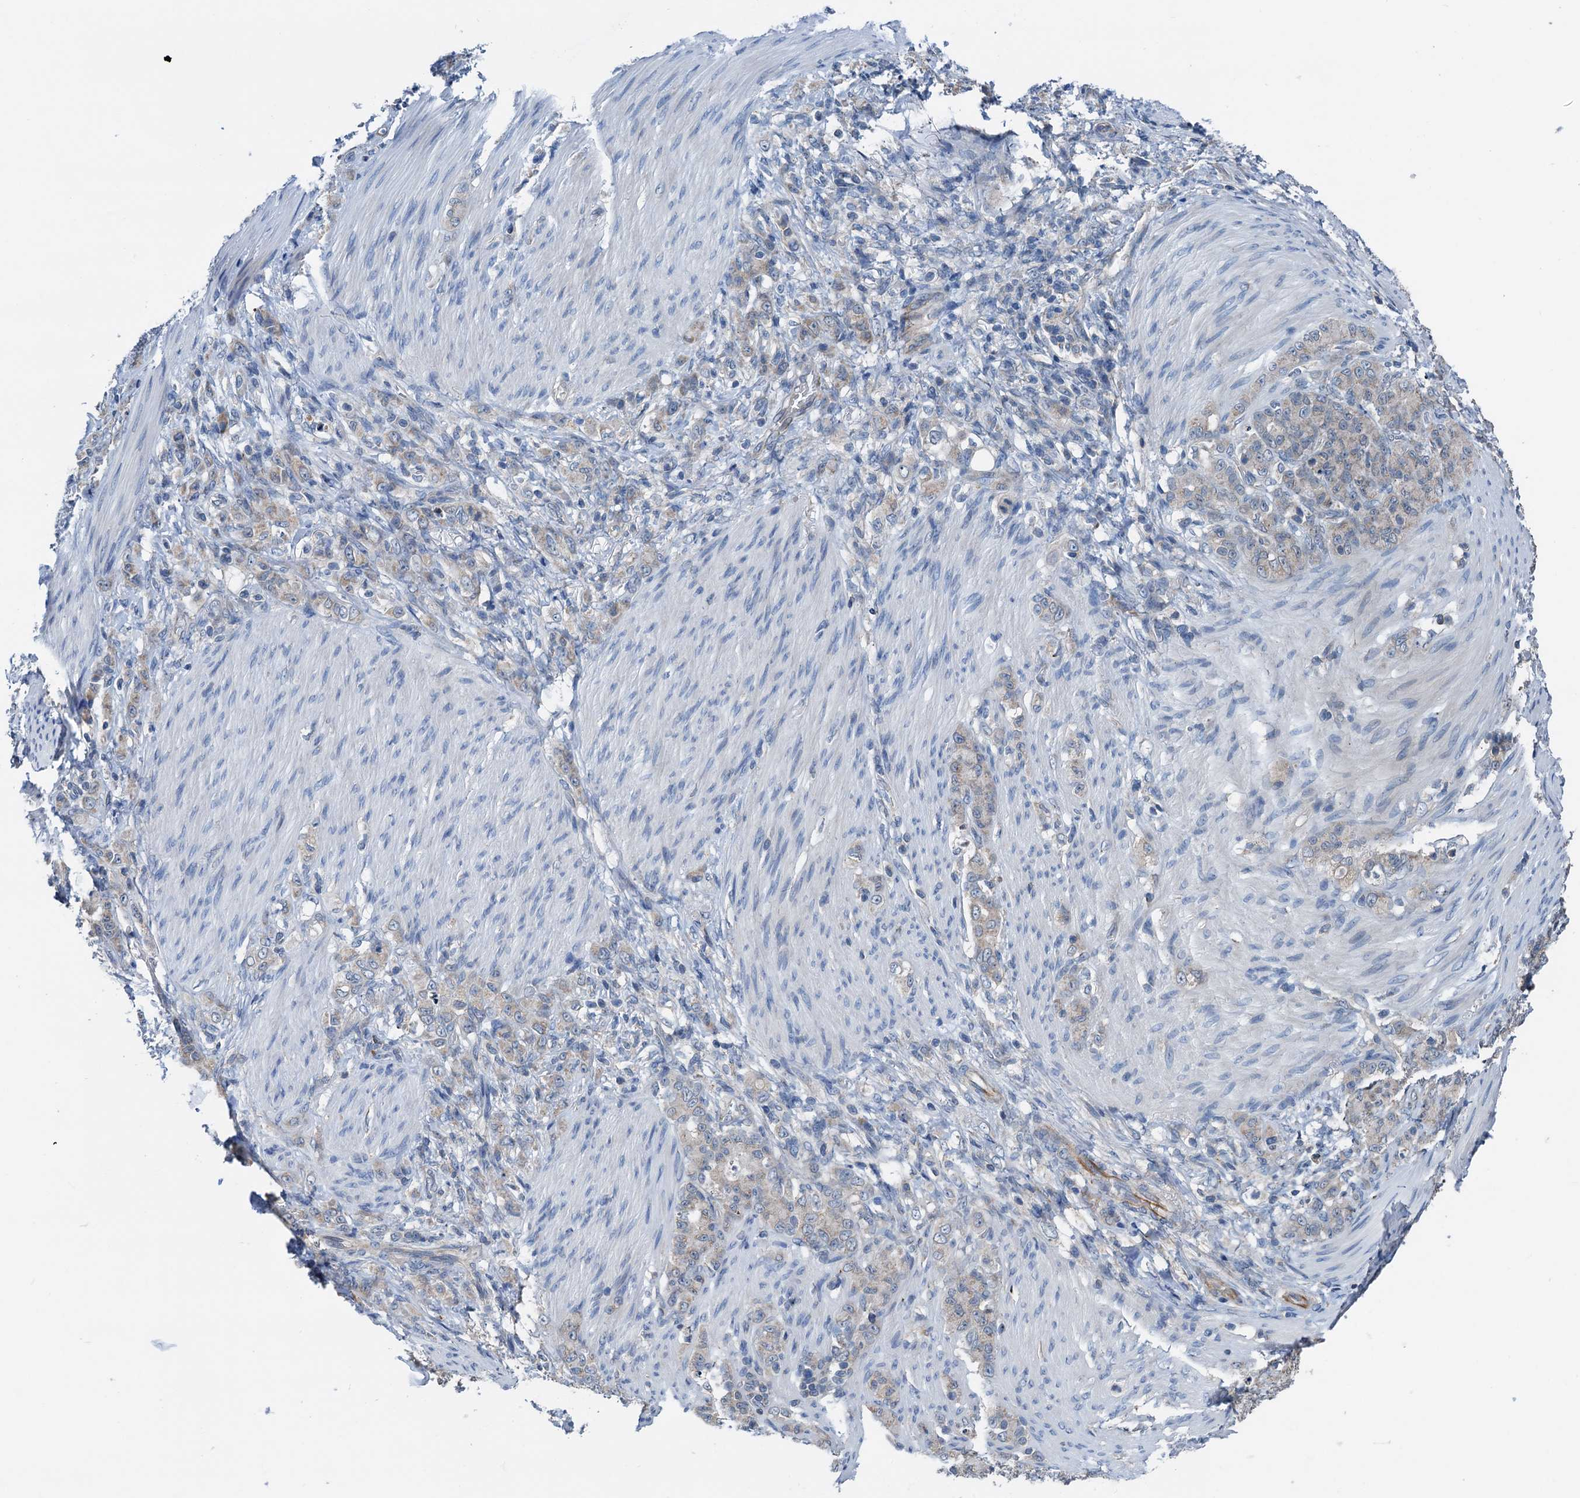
{"staining": {"intensity": "weak", "quantity": "25%-75%", "location": "cytoplasmic/membranous"}, "tissue": "stomach cancer", "cell_type": "Tumor cells", "image_type": "cancer", "snomed": [{"axis": "morphology", "description": "Adenocarcinoma, NOS"}, {"axis": "topography", "description": "Stomach"}], "caption": "This histopathology image shows immunohistochemistry staining of human stomach cancer (adenocarcinoma), with low weak cytoplasmic/membranous staining in approximately 25%-75% of tumor cells.", "gene": "ELAC1", "patient": {"sex": "female", "age": 79}}